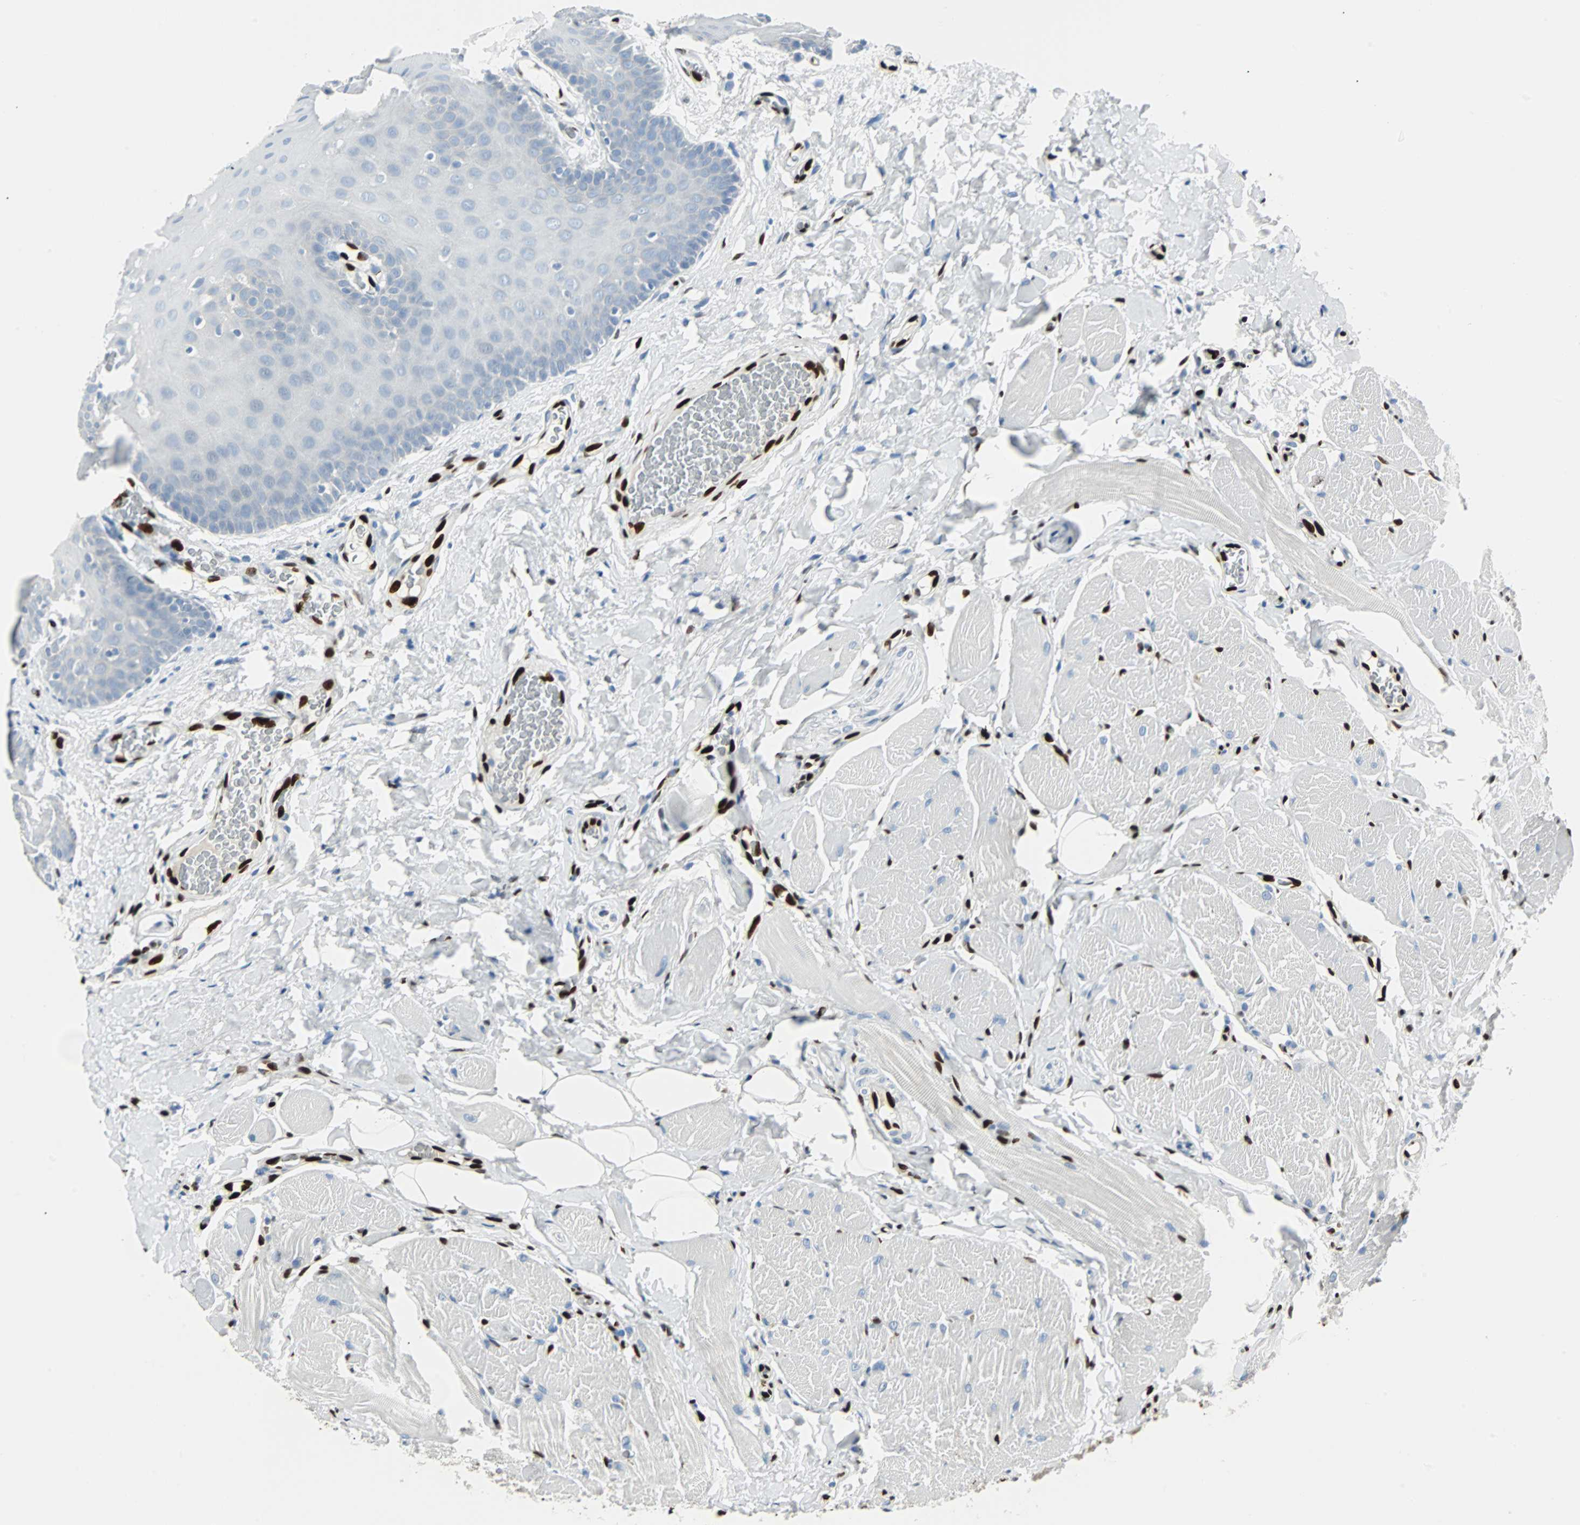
{"staining": {"intensity": "negative", "quantity": "none", "location": "none"}, "tissue": "oral mucosa", "cell_type": "Squamous epithelial cells", "image_type": "normal", "snomed": [{"axis": "morphology", "description": "Normal tissue, NOS"}, {"axis": "topography", "description": "Oral tissue"}], "caption": "High magnification brightfield microscopy of benign oral mucosa stained with DAB (brown) and counterstained with hematoxylin (blue): squamous epithelial cells show no significant expression.", "gene": "IL33", "patient": {"sex": "male", "age": 54}}